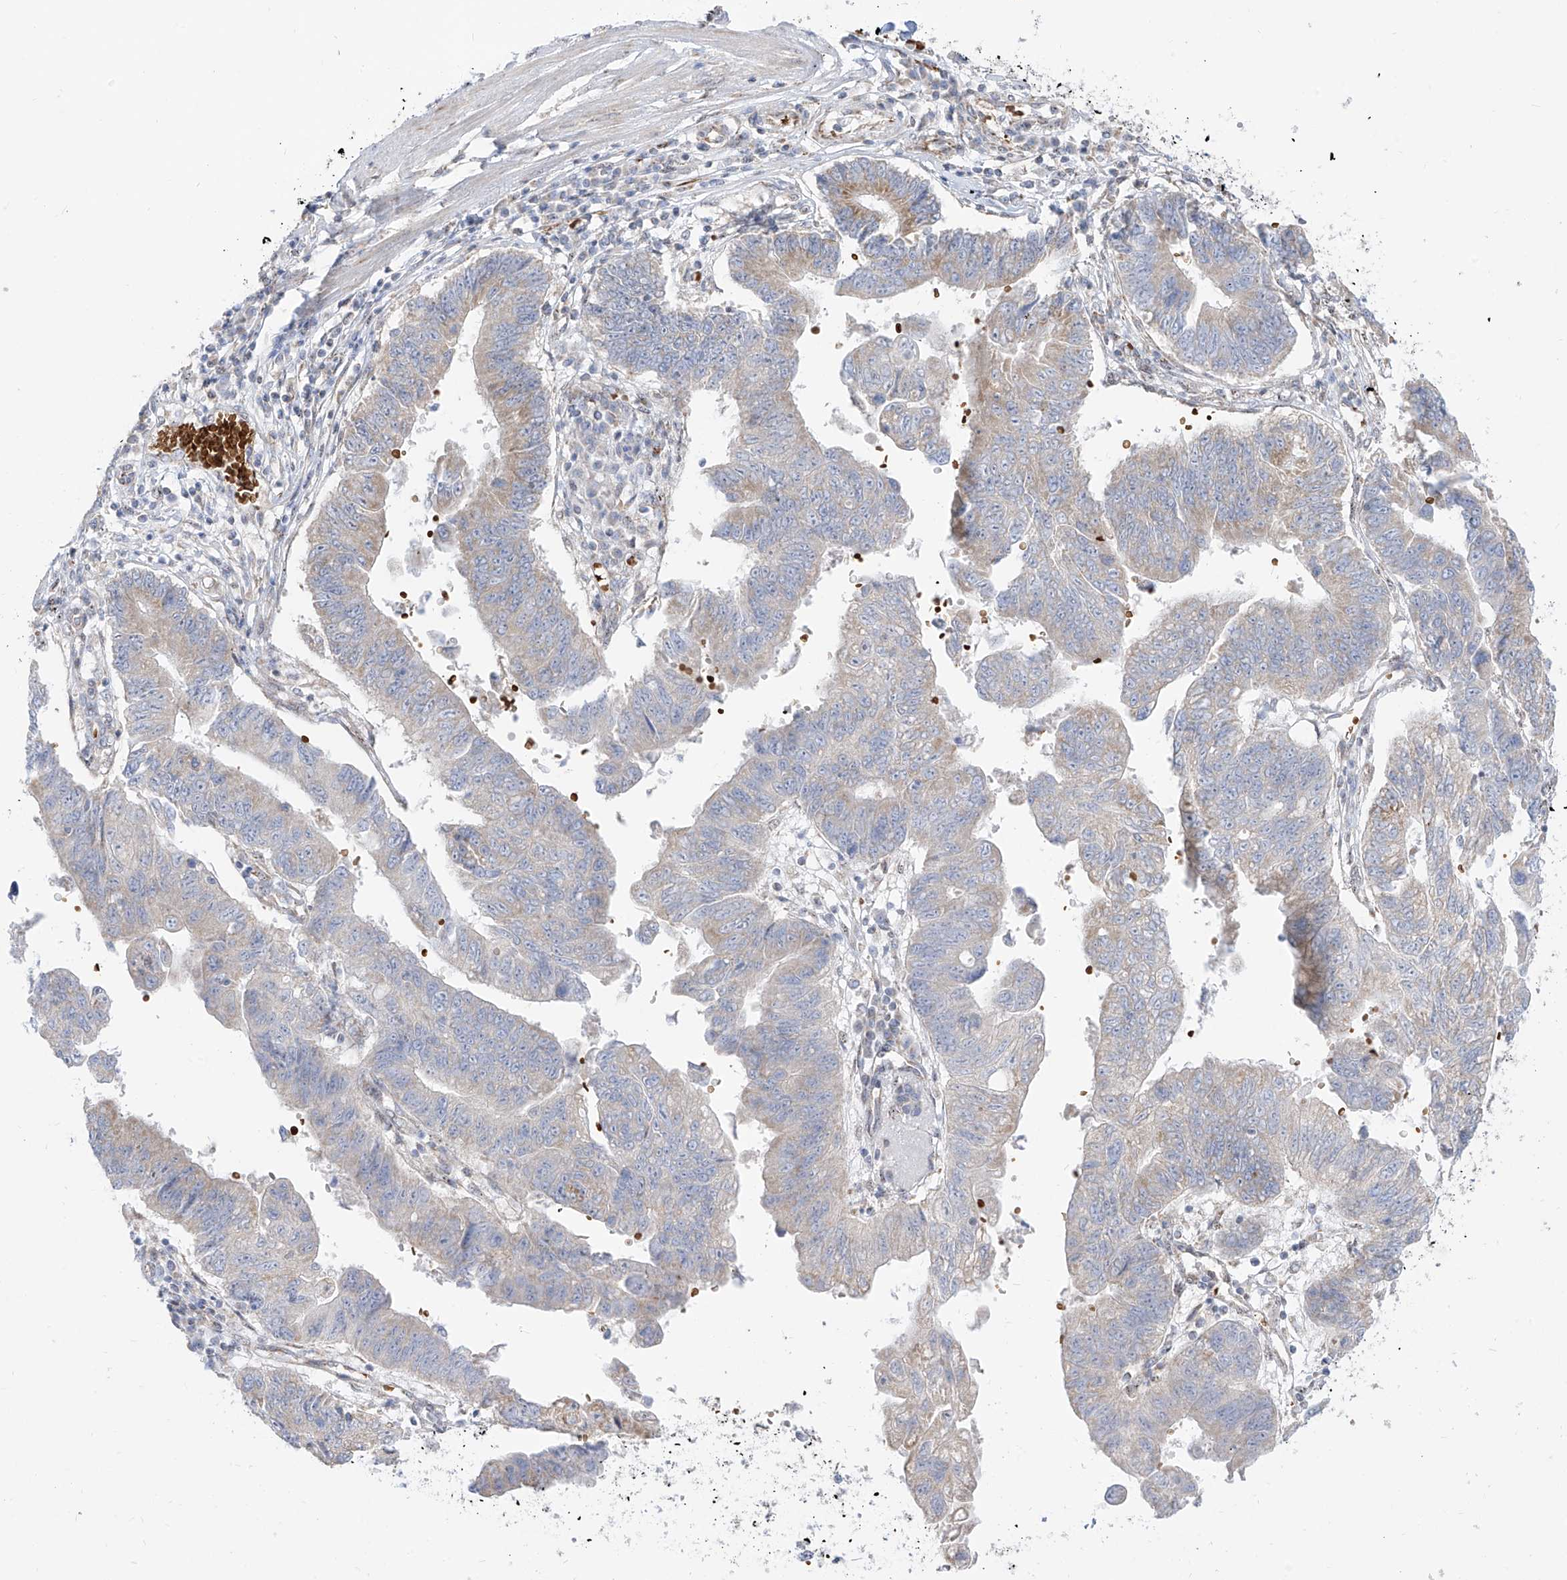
{"staining": {"intensity": "weak", "quantity": "<25%", "location": "cytoplasmic/membranous"}, "tissue": "stomach cancer", "cell_type": "Tumor cells", "image_type": "cancer", "snomed": [{"axis": "morphology", "description": "Adenocarcinoma, NOS"}, {"axis": "topography", "description": "Stomach"}], "caption": "The micrograph exhibits no significant staining in tumor cells of stomach adenocarcinoma.", "gene": "ARHGEF40", "patient": {"sex": "male", "age": 59}}